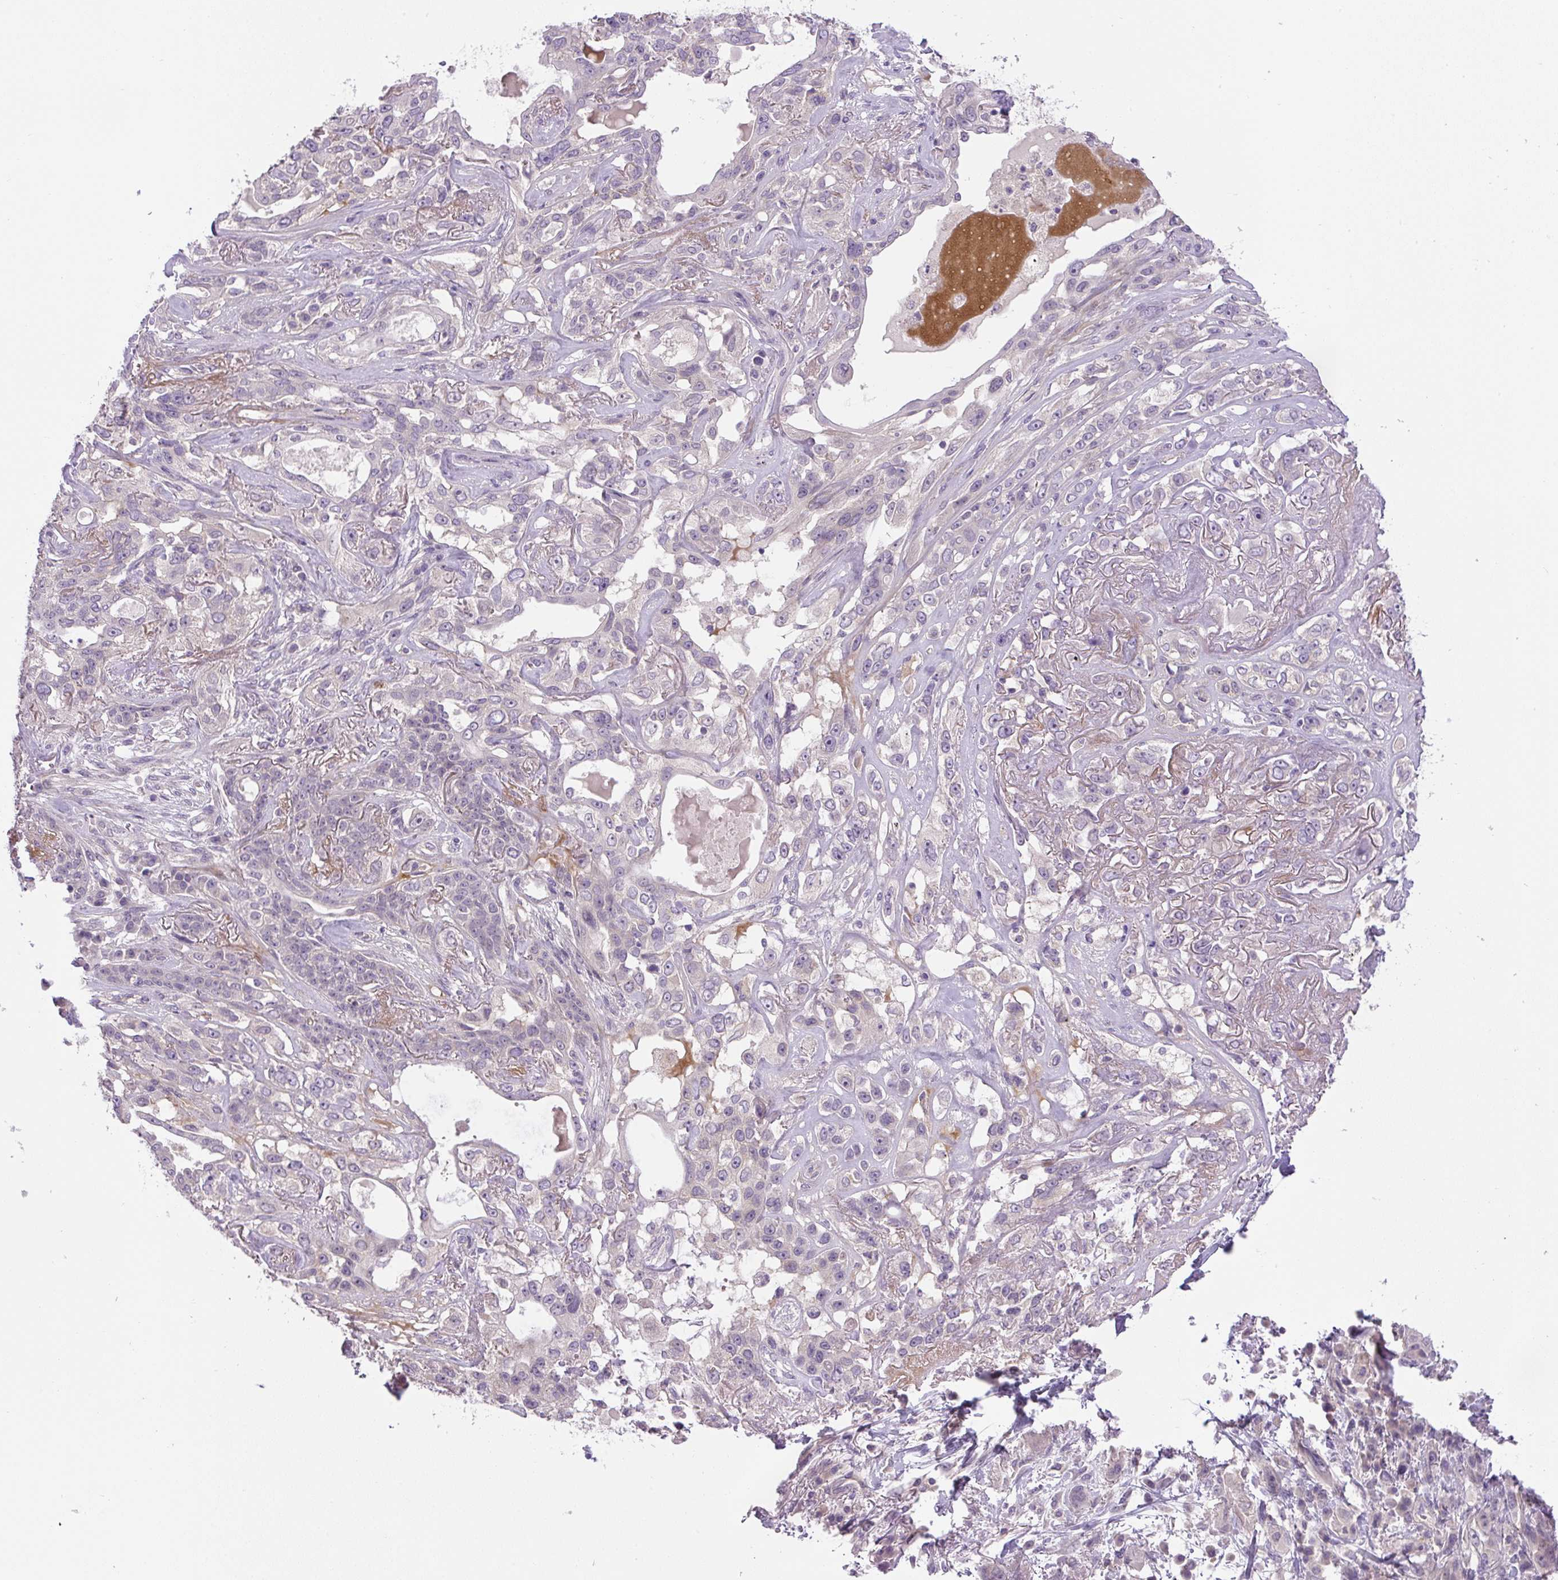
{"staining": {"intensity": "negative", "quantity": "none", "location": "none"}, "tissue": "lung cancer", "cell_type": "Tumor cells", "image_type": "cancer", "snomed": [{"axis": "morphology", "description": "Squamous cell carcinoma, NOS"}, {"axis": "topography", "description": "Lung"}], "caption": "Immunohistochemistry (IHC) histopathology image of neoplastic tissue: lung cancer stained with DAB (3,3'-diaminobenzidine) reveals no significant protein staining in tumor cells.", "gene": "UBL3", "patient": {"sex": "female", "age": 70}}